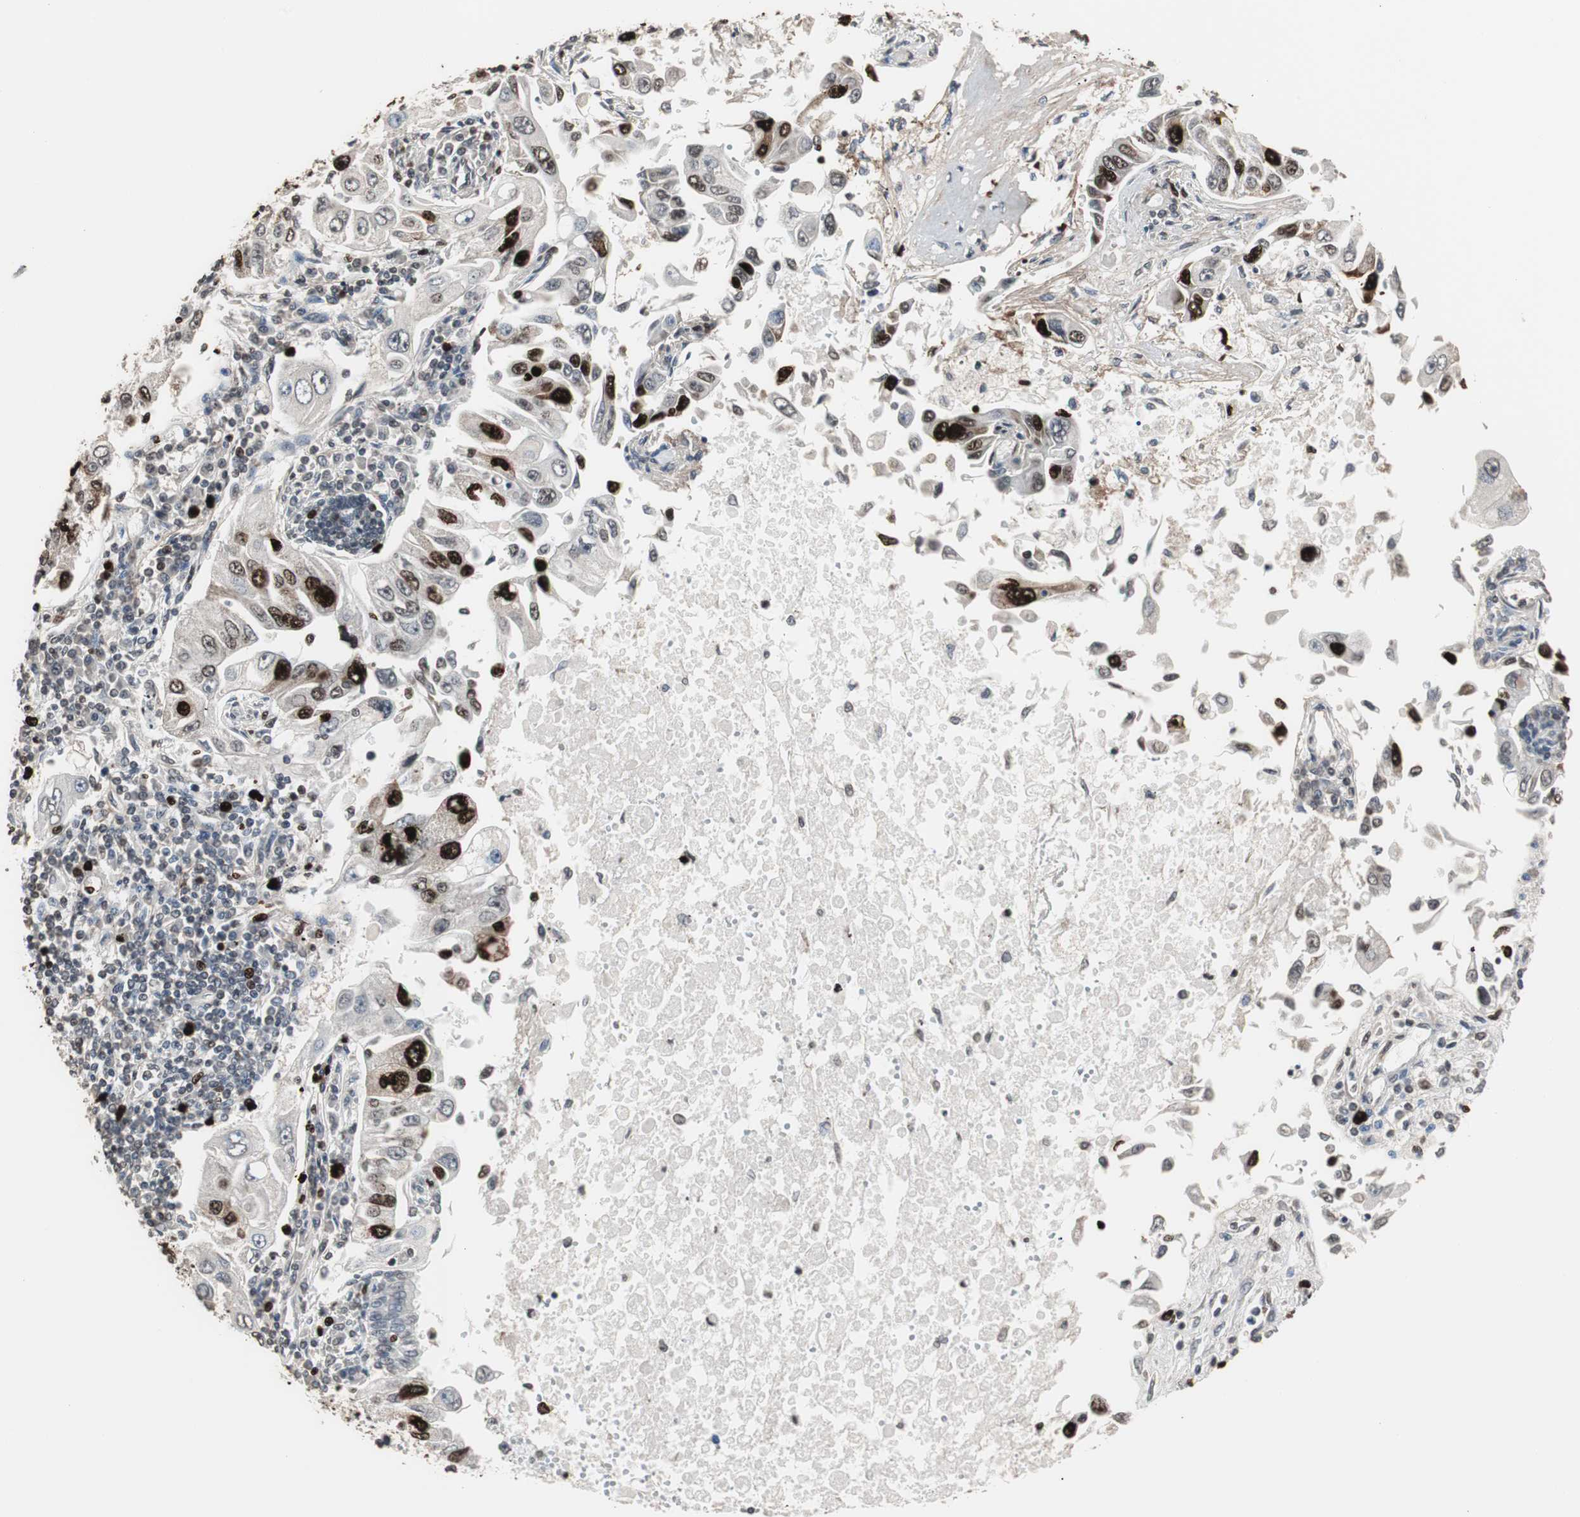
{"staining": {"intensity": "strong", "quantity": "25%-75%", "location": "nuclear"}, "tissue": "lung cancer", "cell_type": "Tumor cells", "image_type": "cancer", "snomed": [{"axis": "morphology", "description": "Adenocarcinoma, NOS"}, {"axis": "topography", "description": "Lung"}], "caption": "DAB (3,3'-diaminobenzidine) immunohistochemical staining of lung adenocarcinoma displays strong nuclear protein positivity in approximately 25%-75% of tumor cells.", "gene": "TOP2A", "patient": {"sex": "male", "age": 84}}